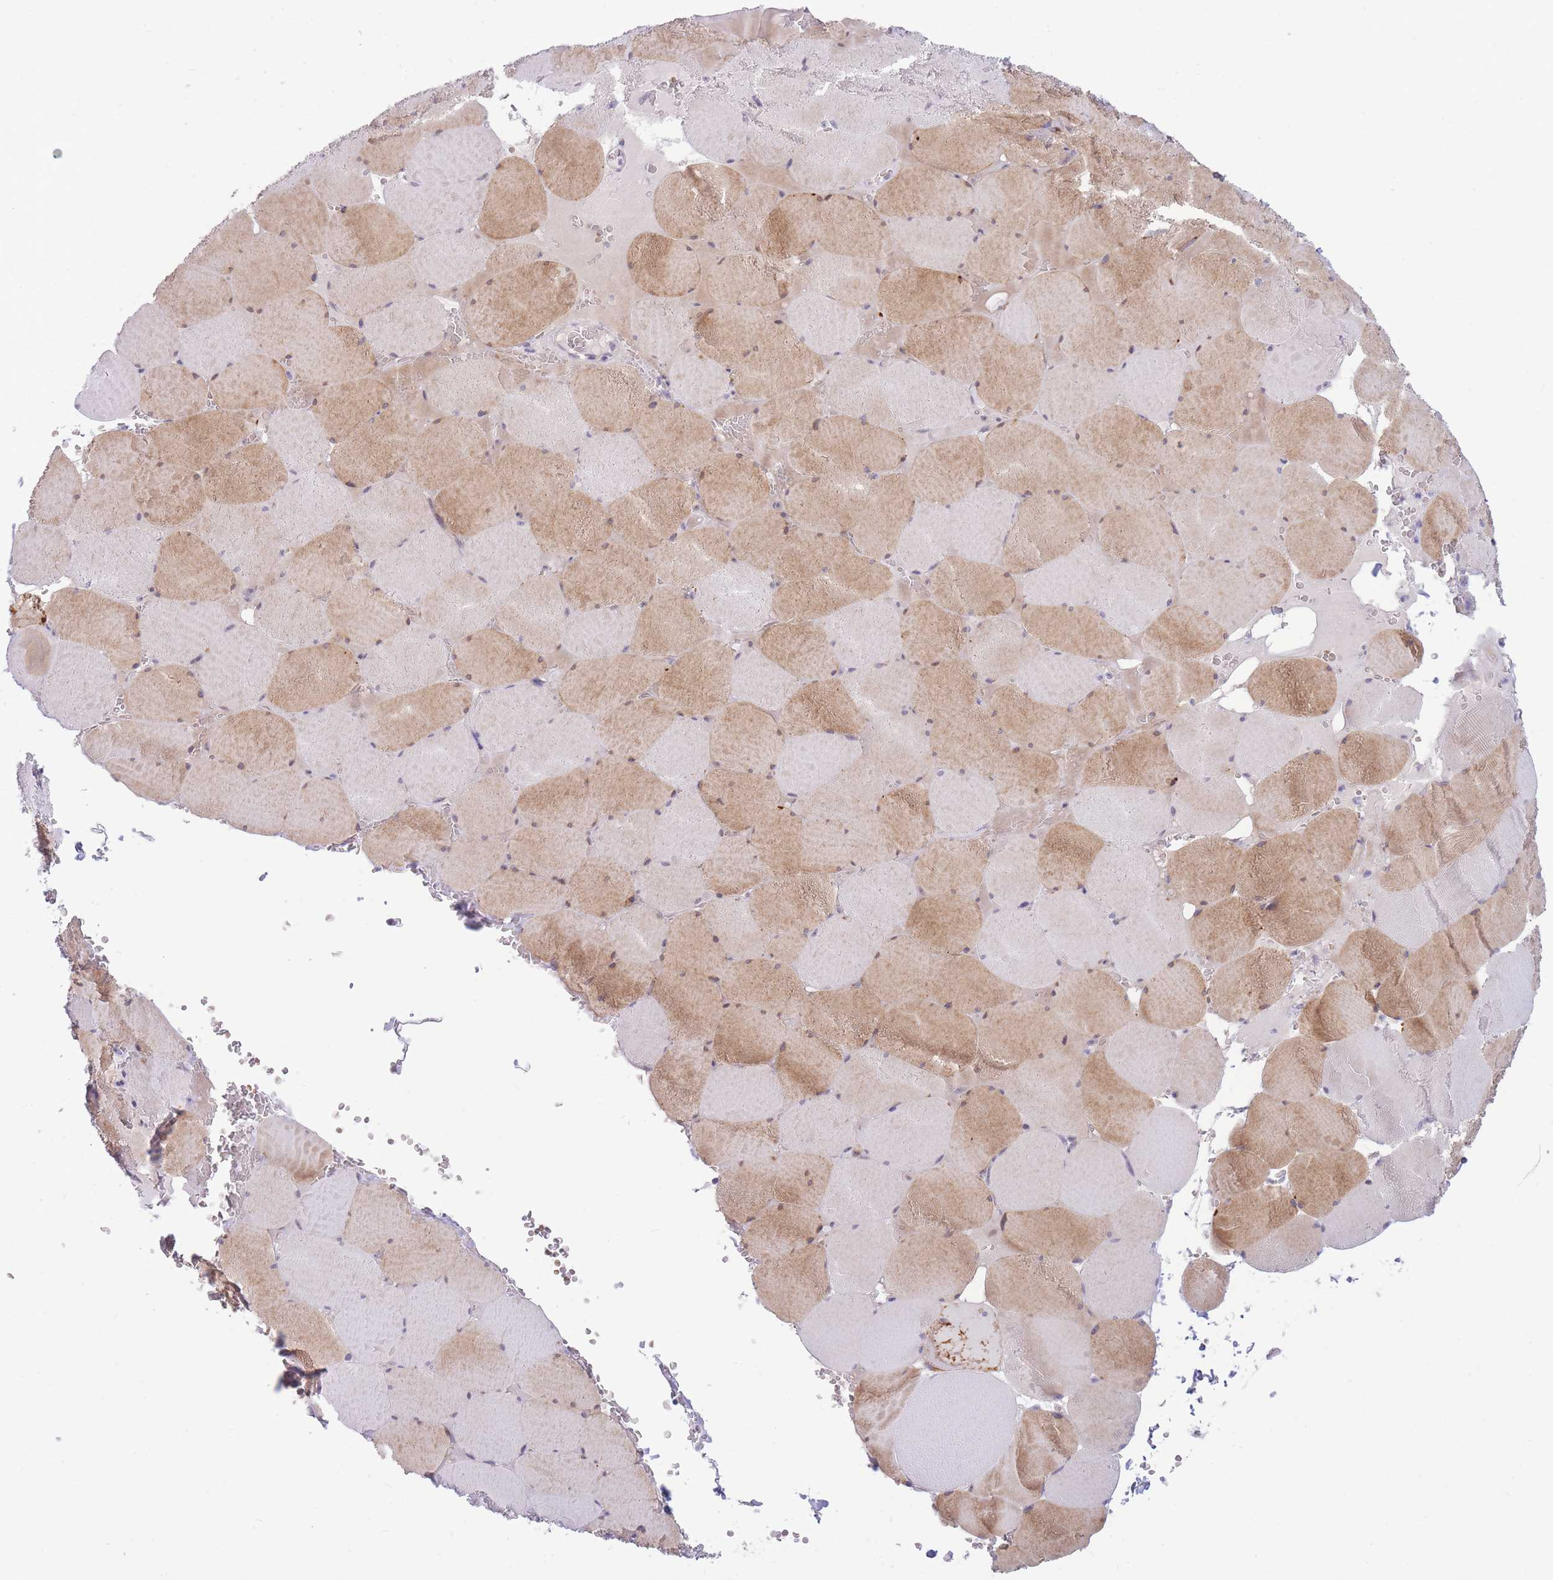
{"staining": {"intensity": "weak", "quantity": "25%-75%", "location": "cytoplasmic/membranous,nuclear"}, "tissue": "skeletal muscle", "cell_type": "Myocytes", "image_type": "normal", "snomed": [{"axis": "morphology", "description": "Normal tissue, NOS"}, {"axis": "topography", "description": "Skeletal muscle"}, {"axis": "topography", "description": "Head-Neck"}], "caption": "This photomicrograph shows benign skeletal muscle stained with immunohistochemistry to label a protein in brown. The cytoplasmic/membranous,nuclear of myocytes show weak positivity for the protein. Nuclei are counter-stained blue.", "gene": "FBXO46", "patient": {"sex": "male", "age": 66}}